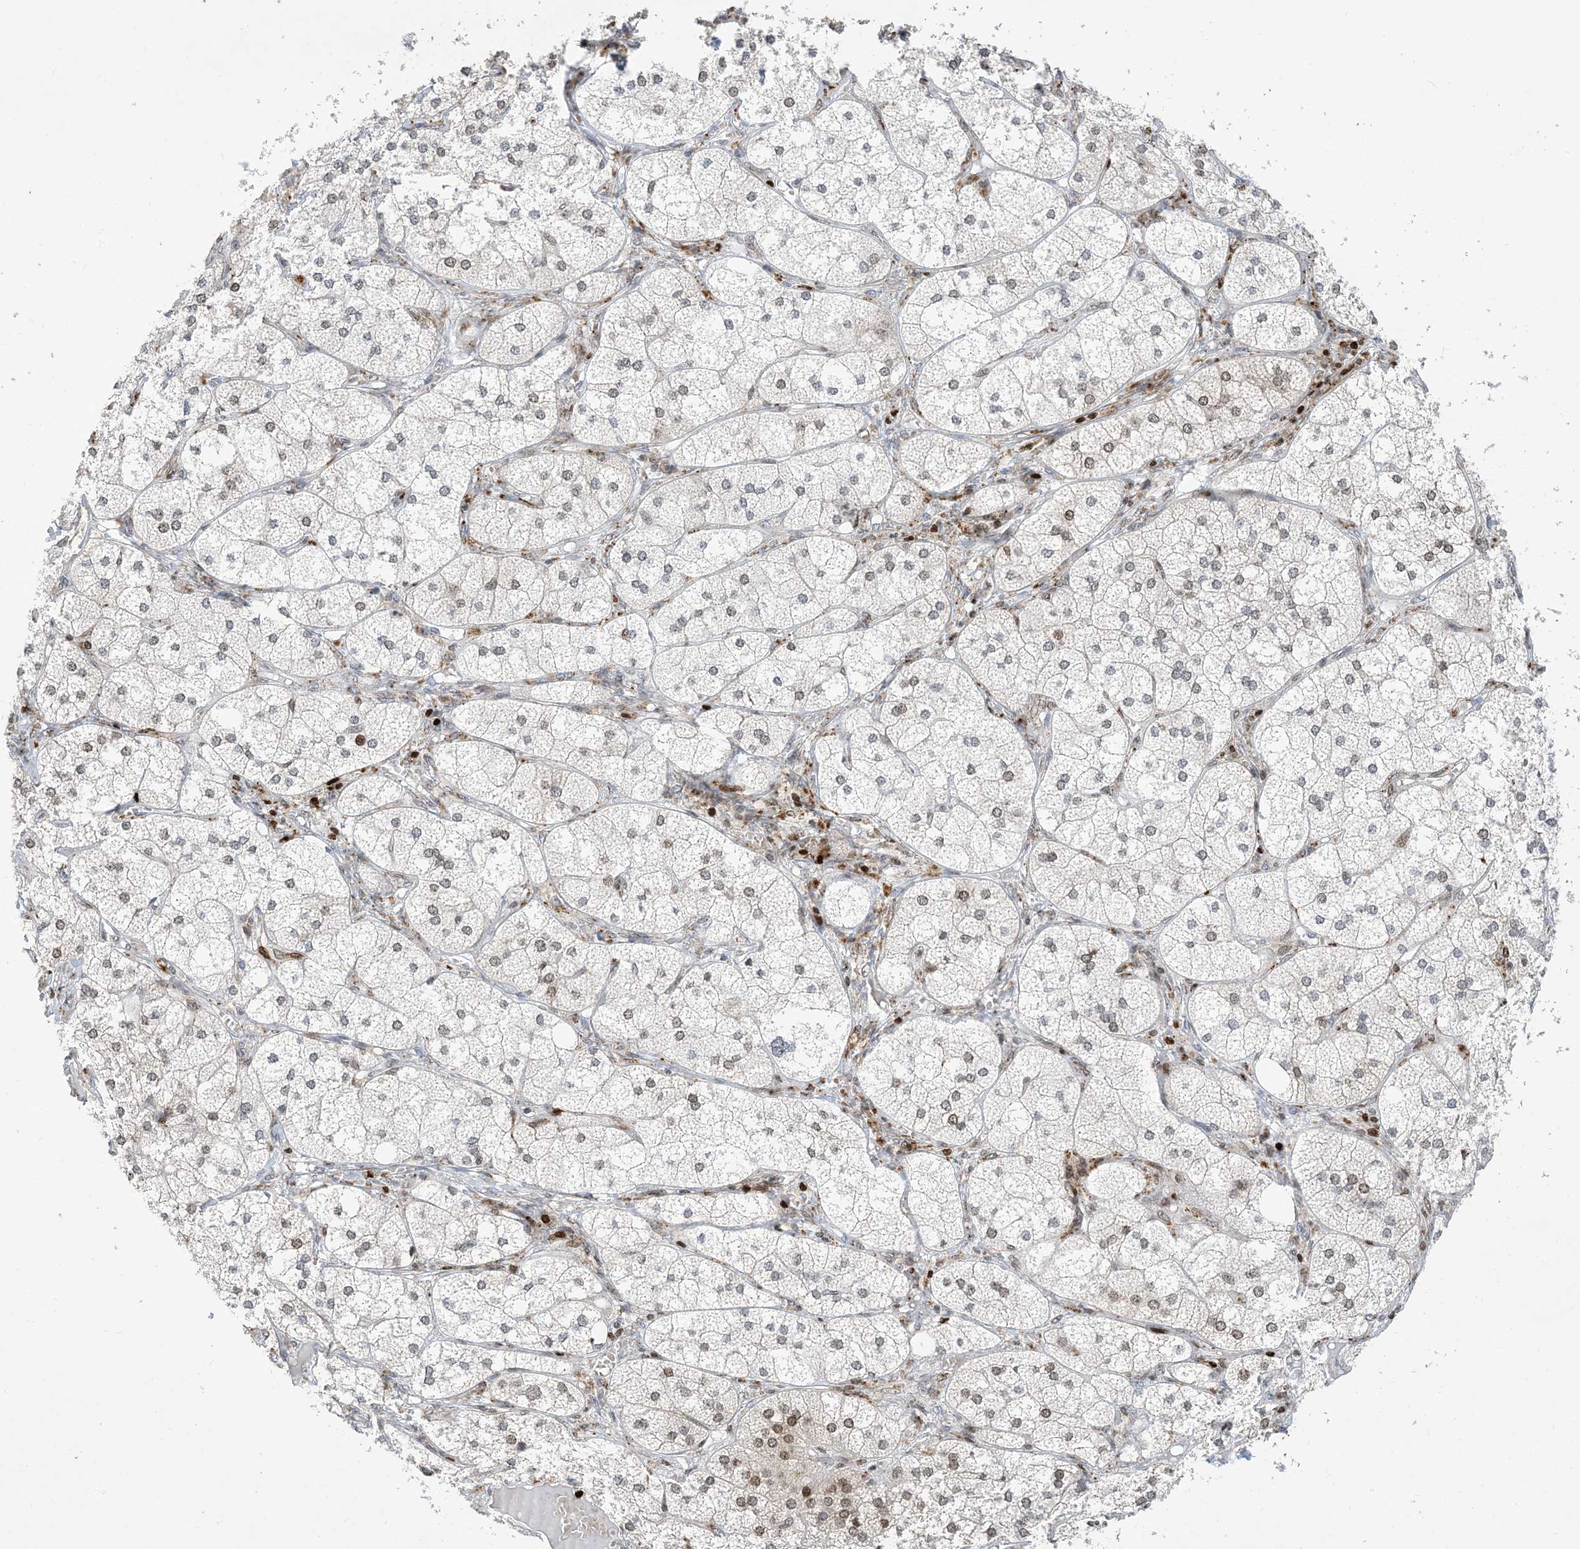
{"staining": {"intensity": "moderate", "quantity": "25%-75%", "location": "cytoplasmic/membranous,nuclear"}, "tissue": "adrenal gland", "cell_type": "Glandular cells", "image_type": "normal", "snomed": [{"axis": "morphology", "description": "Normal tissue, NOS"}, {"axis": "topography", "description": "Adrenal gland"}], "caption": "Protein staining displays moderate cytoplasmic/membranous,nuclear expression in approximately 25%-75% of glandular cells in normal adrenal gland.", "gene": "SLC25A53", "patient": {"sex": "female", "age": 61}}